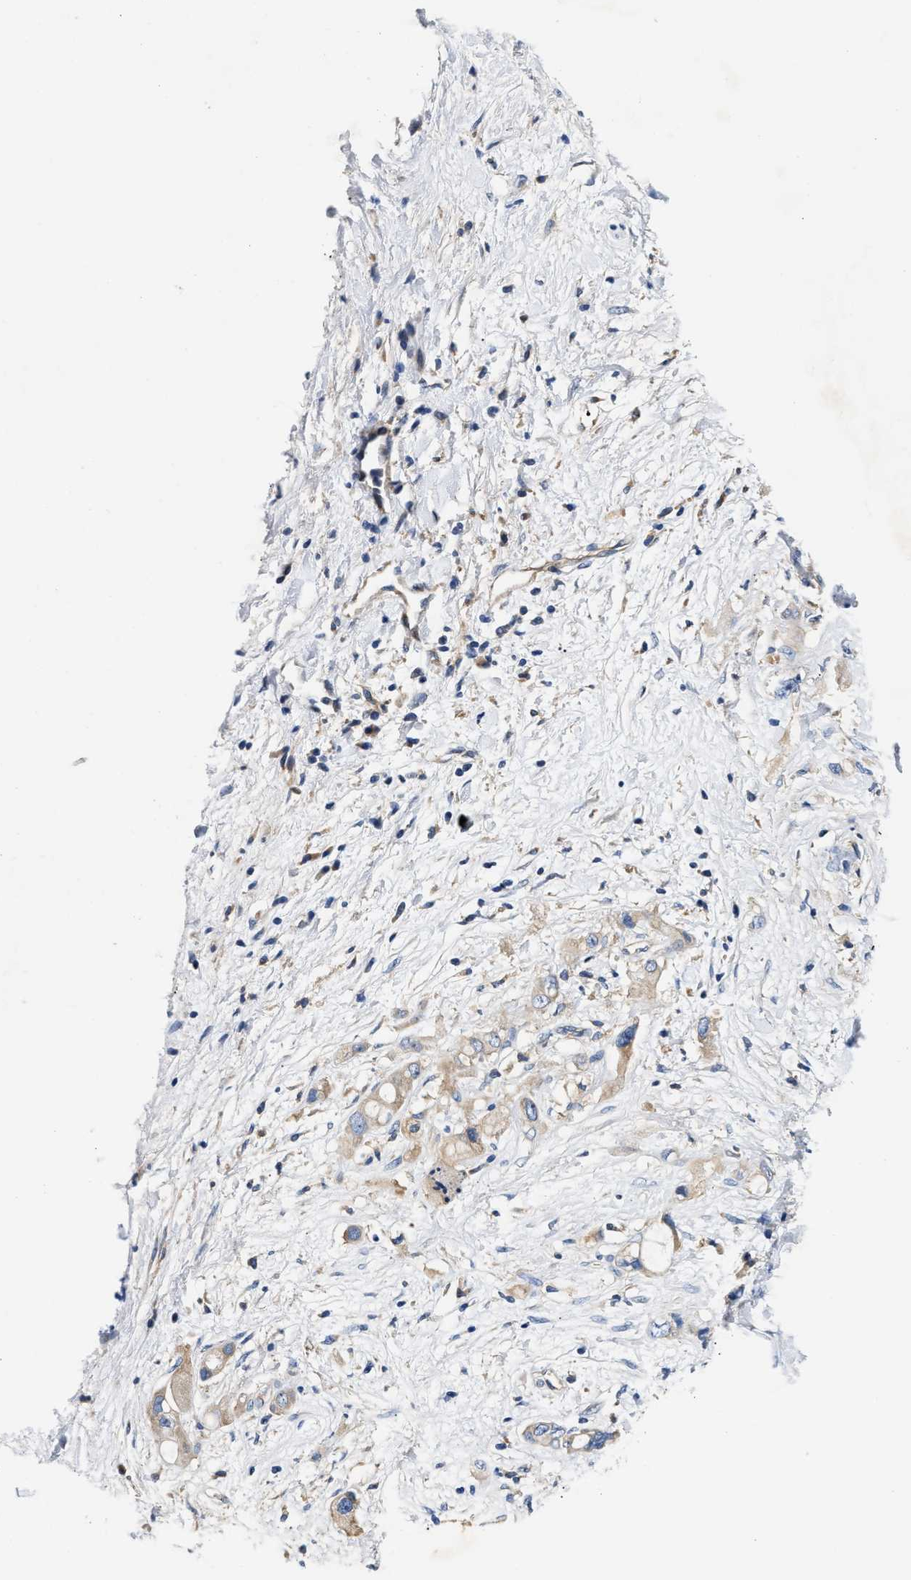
{"staining": {"intensity": "weak", "quantity": ">75%", "location": "cytoplasmic/membranous"}, "tissue": "pancreatic cancer", "cell_type": "Tumor cells", "image_type": "cancer", "snomed": [{"axis": "morphology", "description": "Adenocarcinoma, NOS"}, {"axis": "topography", "description": "Pancreas"}], "caption": "The immunohistochemical stain shows weak cytoplasmic/membranous expression in tumor cells of pancreatic adenocarcinoma tissue. (brown staining indicates protein expression, while blue staining denotes nuclei).", "gene": "FAM185A", "patient": {"sex": "female", "age": 56}}